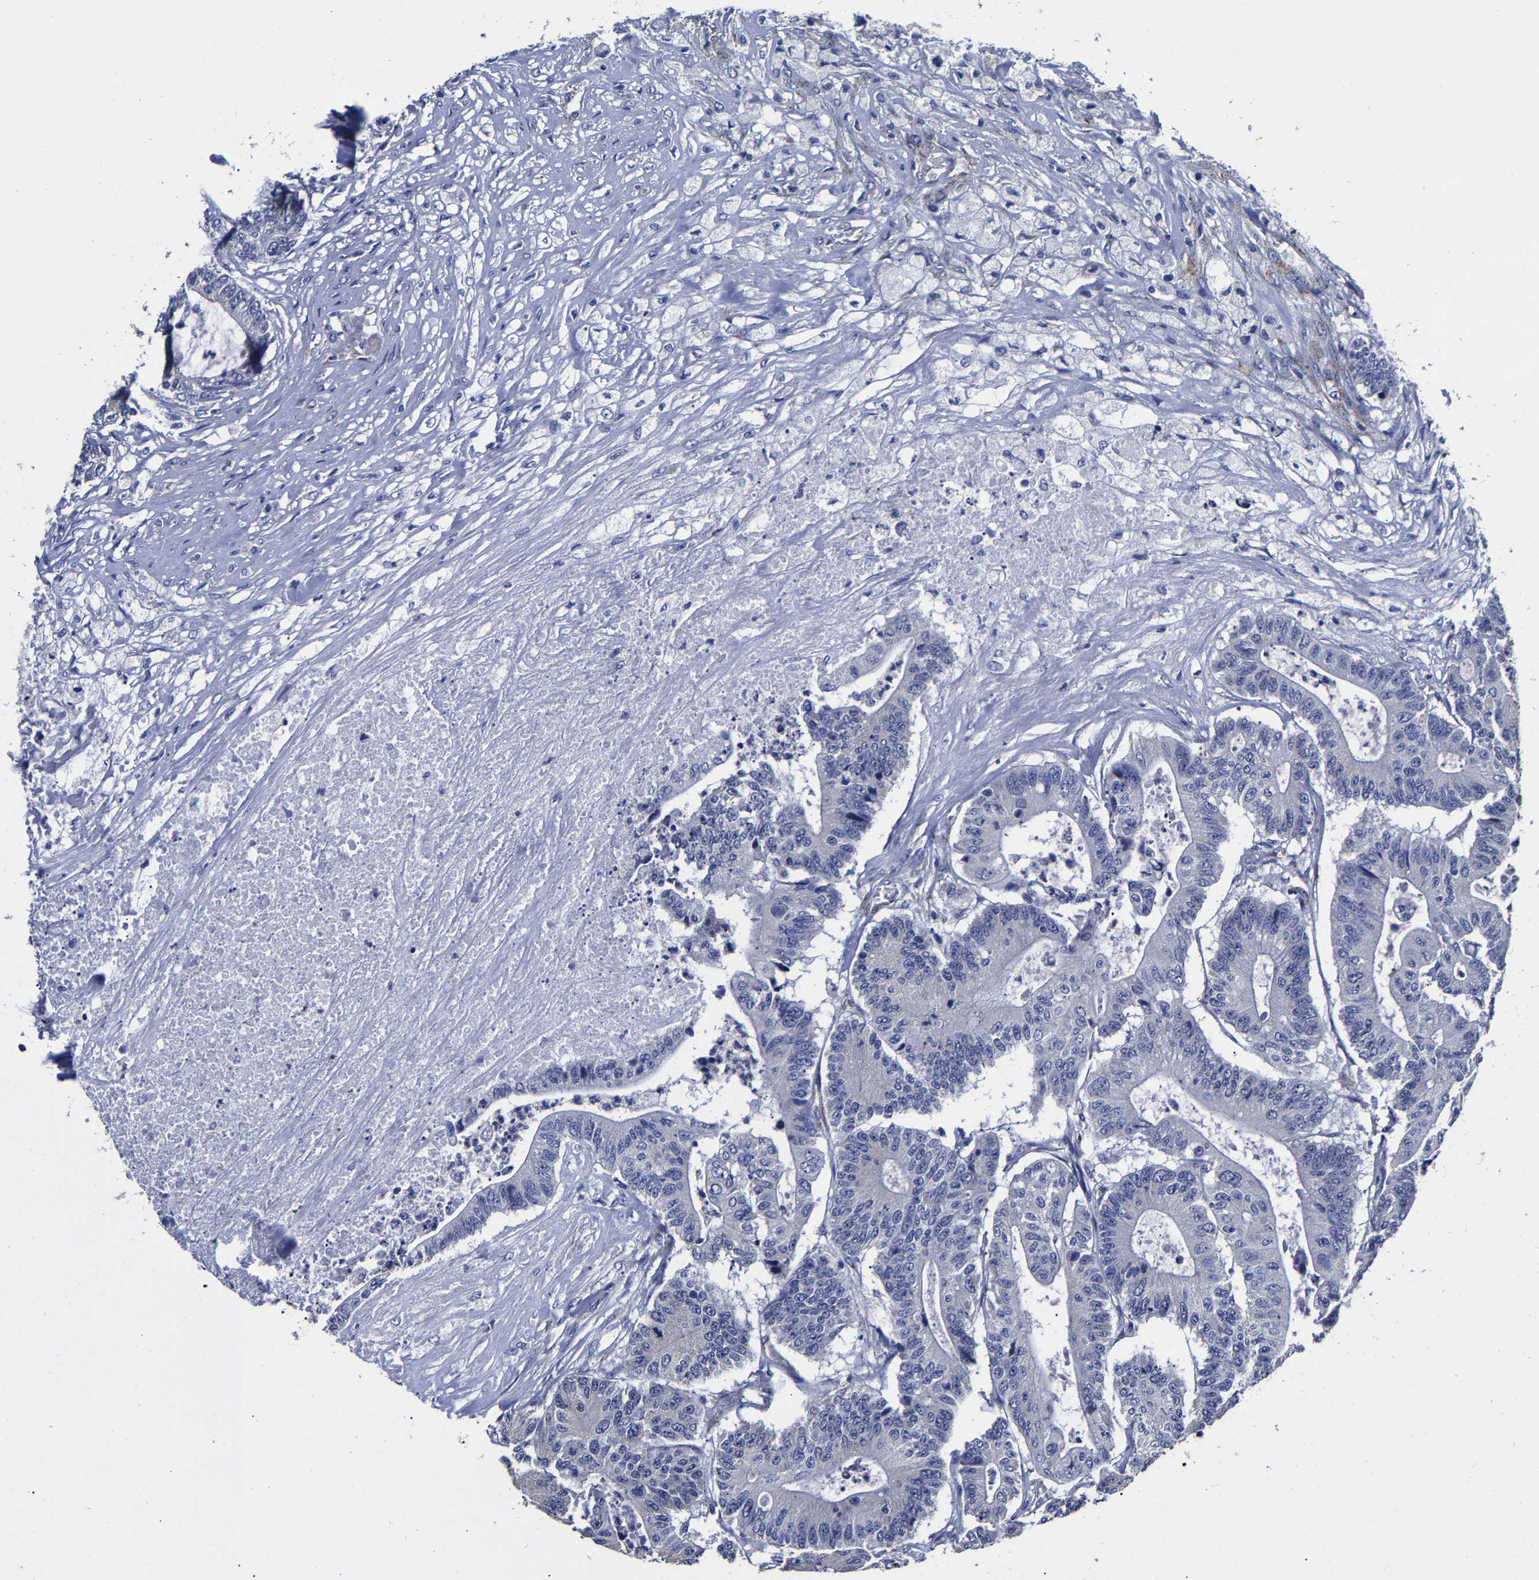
{"staining": {"intensity": "negative", "quantity": "none", "location": "none"}, "tissue": "colorectal cancer", "cell_type": "Tumor cells", "image_type": "cancer", "snomed": [{"axis": "morphology", "description": "Adenocarcinoma, NOS"}, {"axis": "topography", "description": "Colon"}], "caption": "An IHC photomicrograph of colorectal adenocarcinoma is shown. There is no staining in tumor cells of colorectal adenocarcinoma.", "gene": "AASS", "patient": {"sex": "female", "age": 84}}